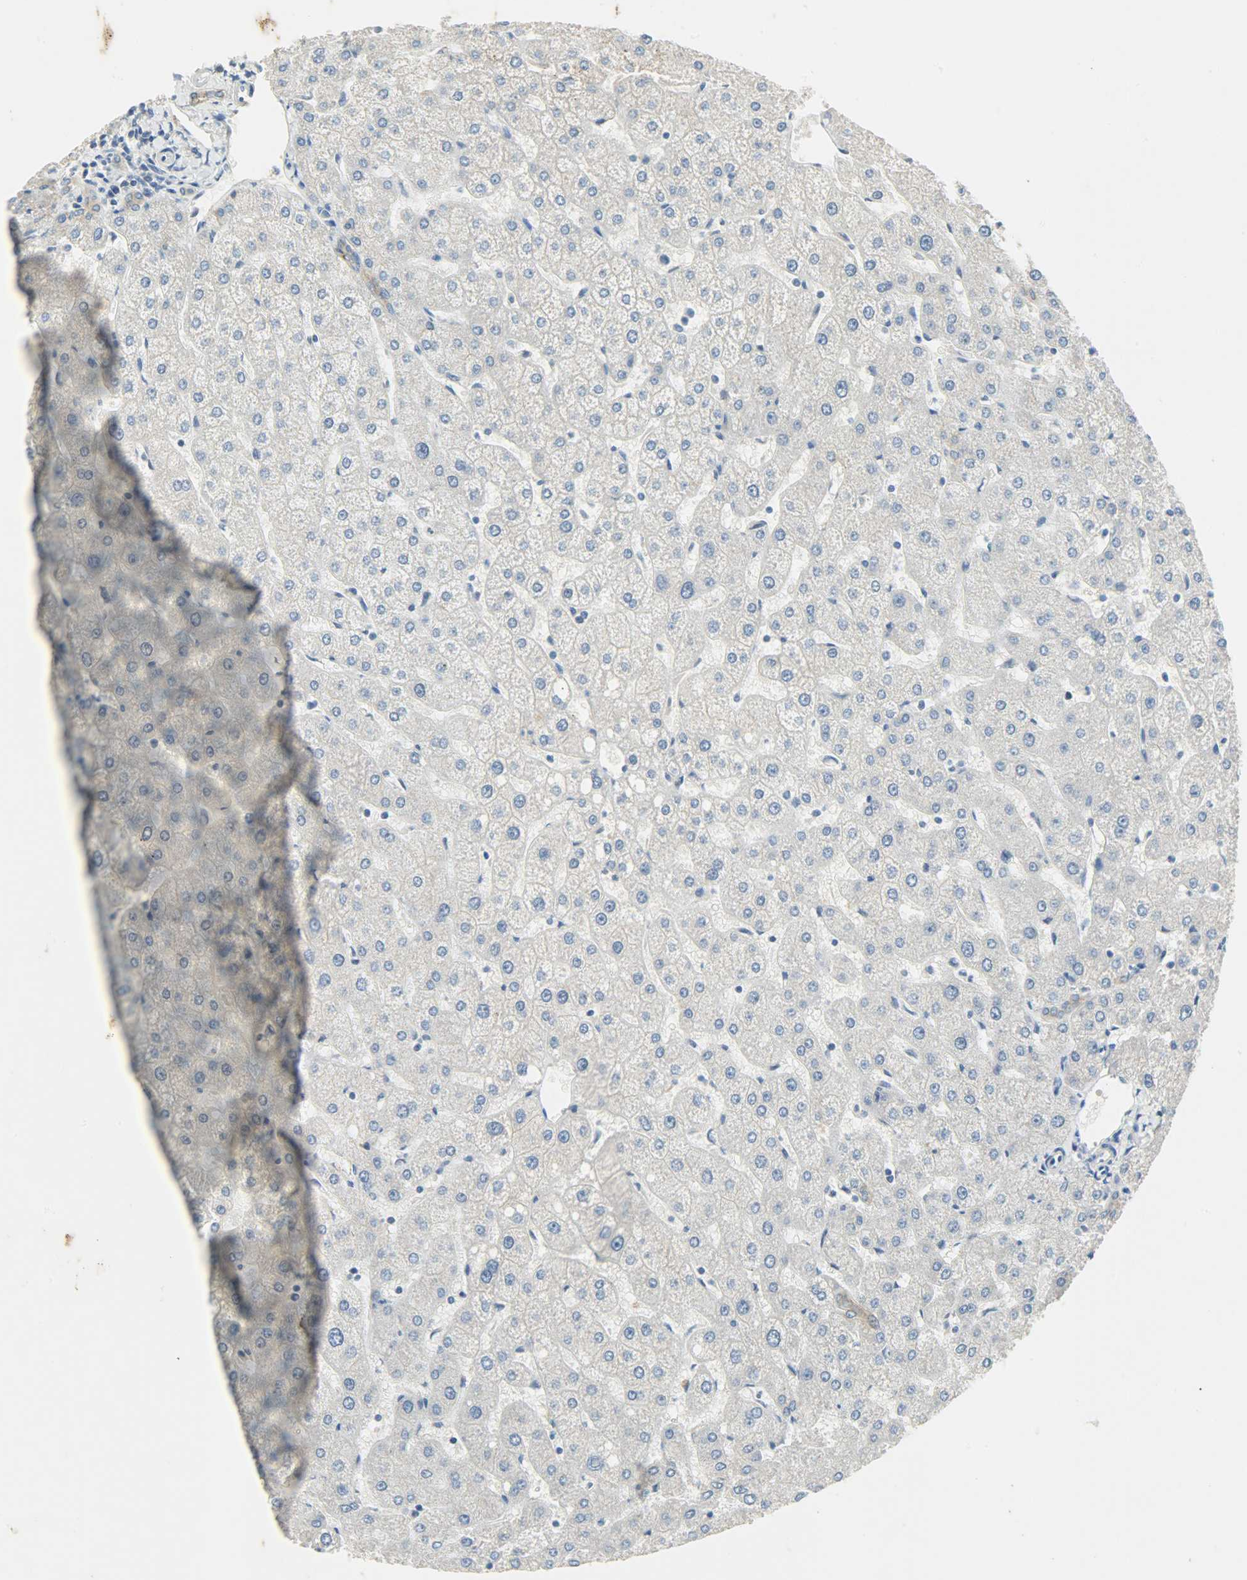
{"staining": {"intensity": "moderate", "quantity": ">75%", "location": "cytoplasmic/membranous"}, "tissue": "liver", "cell_type": "Cholangiocytes", "image_type": "normal", "snomed": [{"axis": "morphology", "description": "Normal tissue, NOS"}, {"axis": "topography", "description": "Liver"}], "caption": "Immunohistochemistry (IHC) staining of unremarkable liver, which exhibits medium levels of moderate cytoplasmic/membranous staining in about >75% of cholangiocytes indicating moderate cytoplasmic/membranous protein staining. The staining was performed using DAB (3,3'-diaminobenzidine) (brown) for protein detection and nuclei were counterstained in hematoxylin (blue).", "gene": "DSG2", "patient": {"sex": "male", "age": 67}}